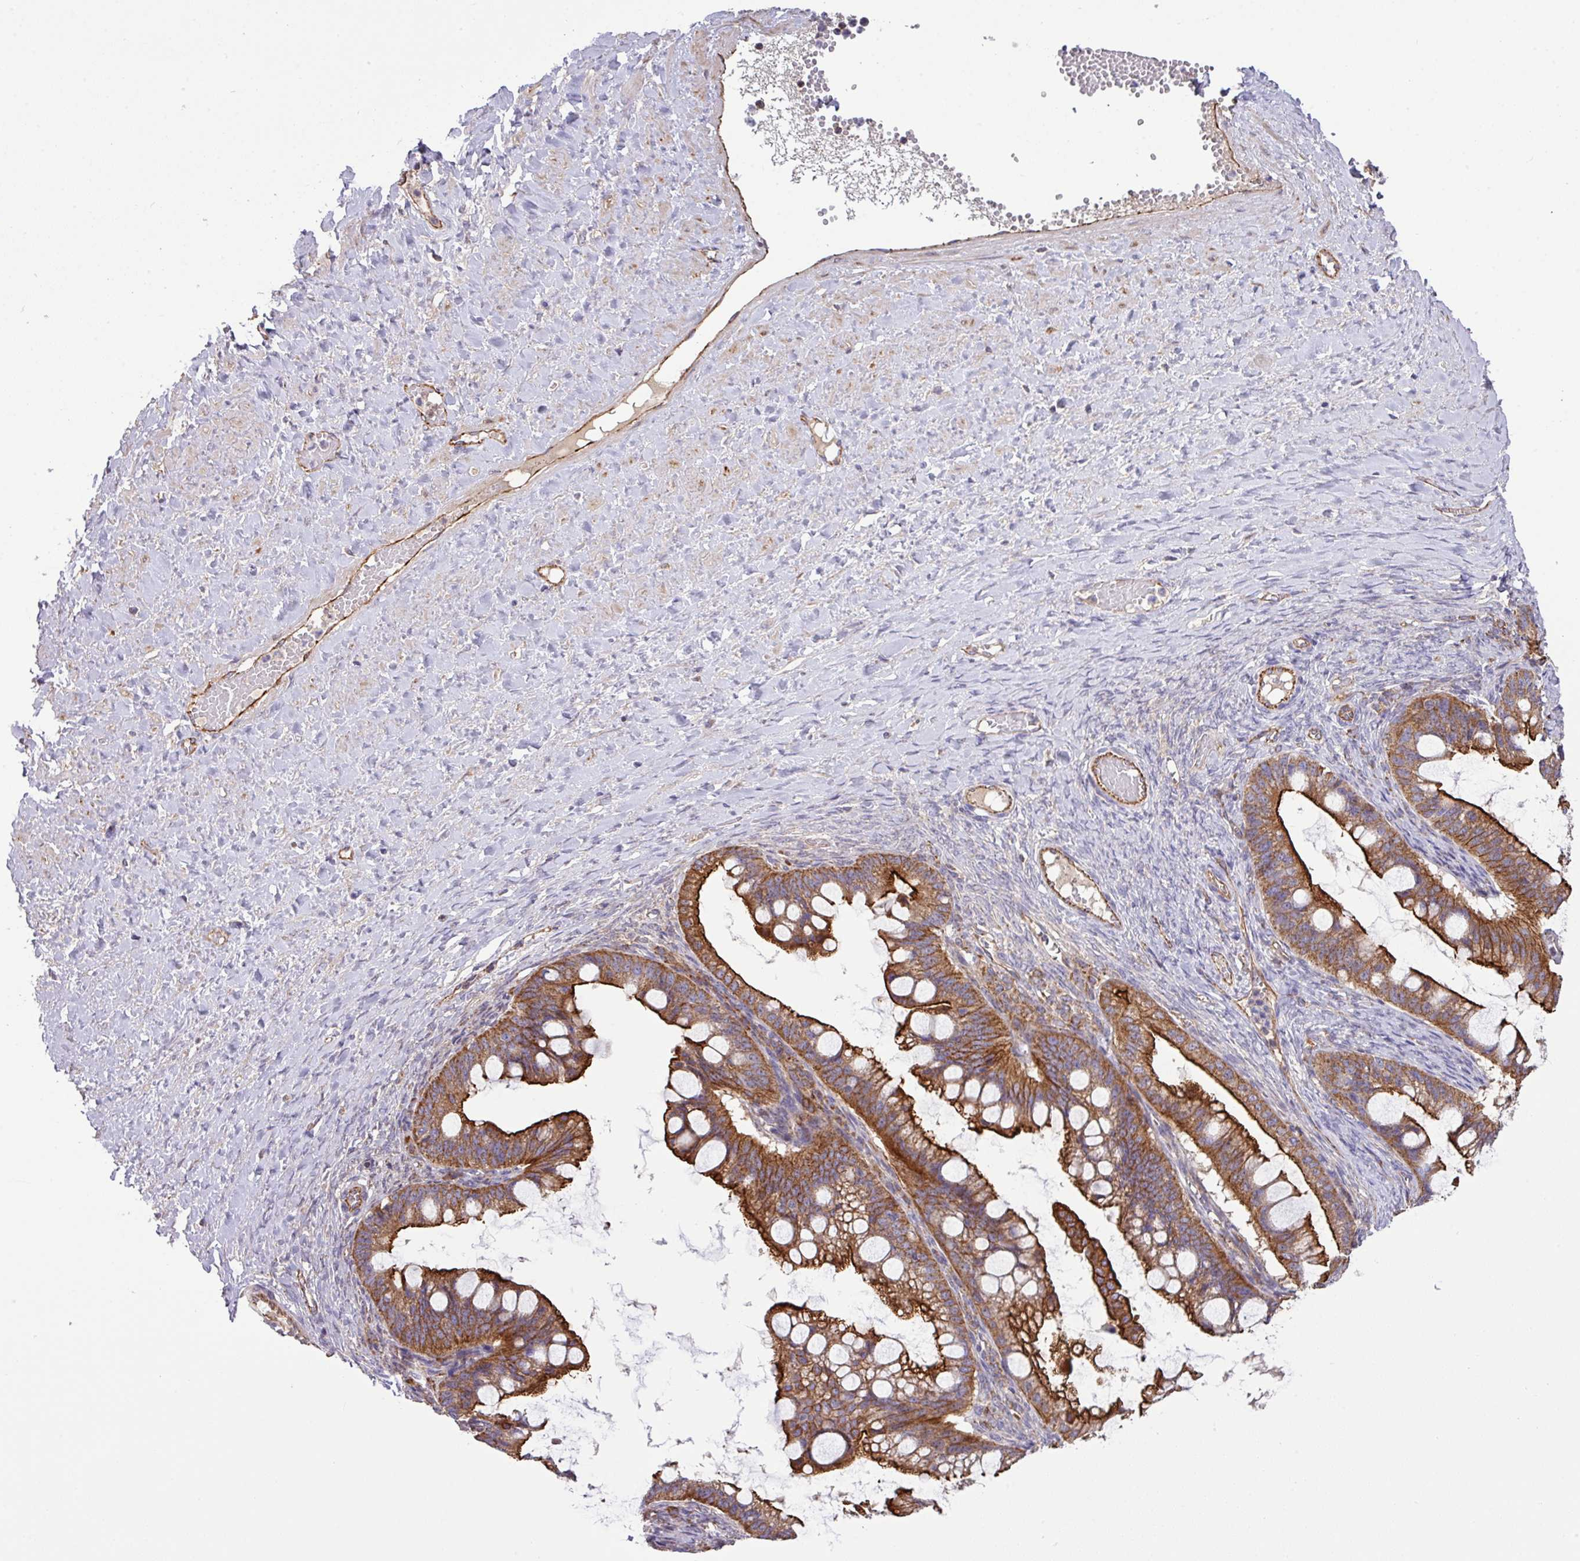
{"staining": {"intensity": "strong", "quantity": ">75%", "location": "cytoplasmic/membranous"}, "tissue": "ovarian cancer", "cell_type": "Tumor cells", "image_type": "cancer", "snomed": [{"axis": "morphology", "description": "Cystadenocarcinoma, mucinous, NOS"}, {"axis": "topography", "description": "Ovary"}], "caption": "Protein expression analysis of ovarian cancer (mucinous cystadenocarcinoma) reveals strong cytoplasmic/membranous staining in about >75% of tumor cells. (DAB IHC with brightfield microscopy, high magnification).", "gene": "LRRC53", "patient": {"sex": "female", "age": 73}}